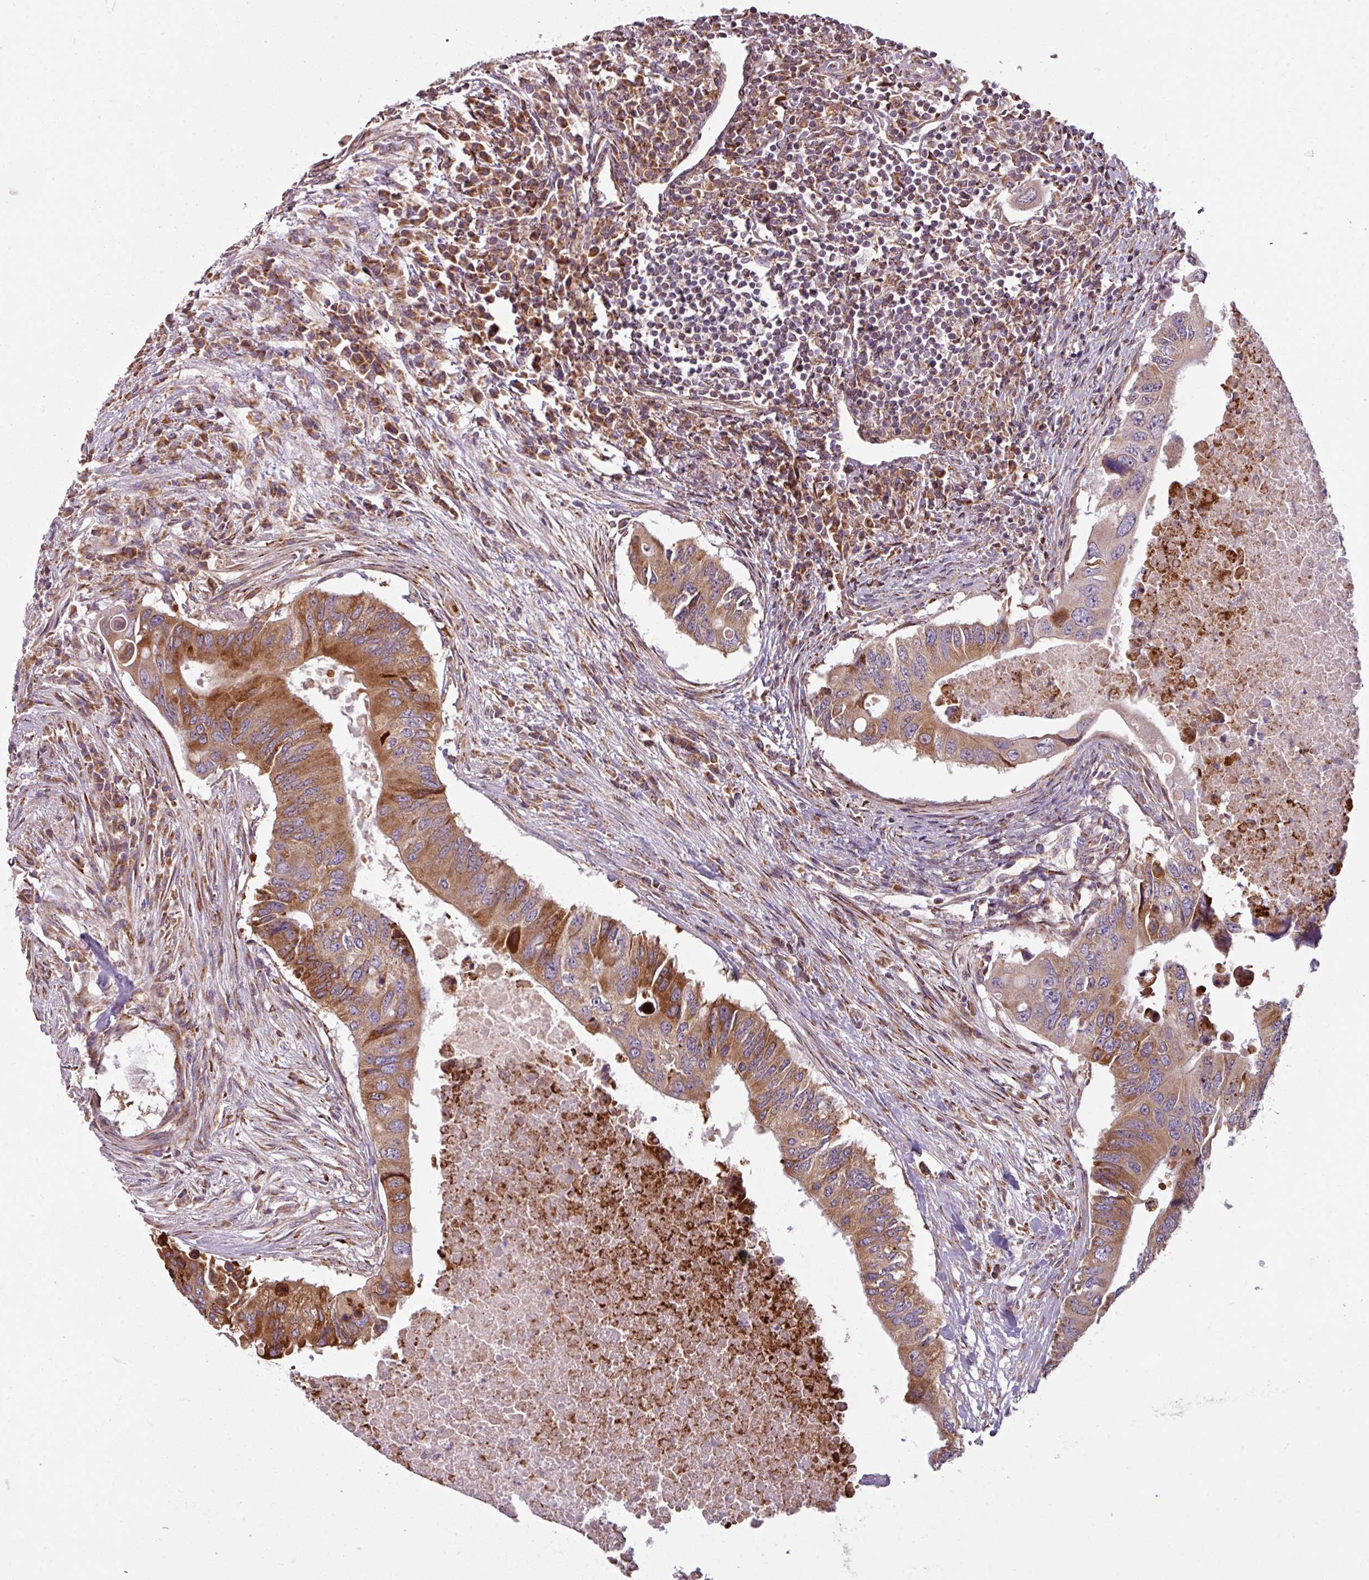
{"staining": {"intensity": "moderate", "quantity": ">75%", "location": "cytoplasmic/membranous"}, "tissue": "colorectal cancer", "cell_type": "Tumor cells", "image_type": "cancer", "snomed": [{"axis": "morphology", "description": "Adenocarcinoma, NOS"}, {"axis": "topography", "description": "Colon"}], "caption": "Protein expression analysis of colorectal cancer (adenocarcinoma) demonstrates moderate cytoplasmic/membranous positivity in approximately >75% of tumor cells. (DAB IHC with brightfield microscopy, high magnification).", "gene": "MAGT1", "patient": {"sex": "male", "age": 71}}